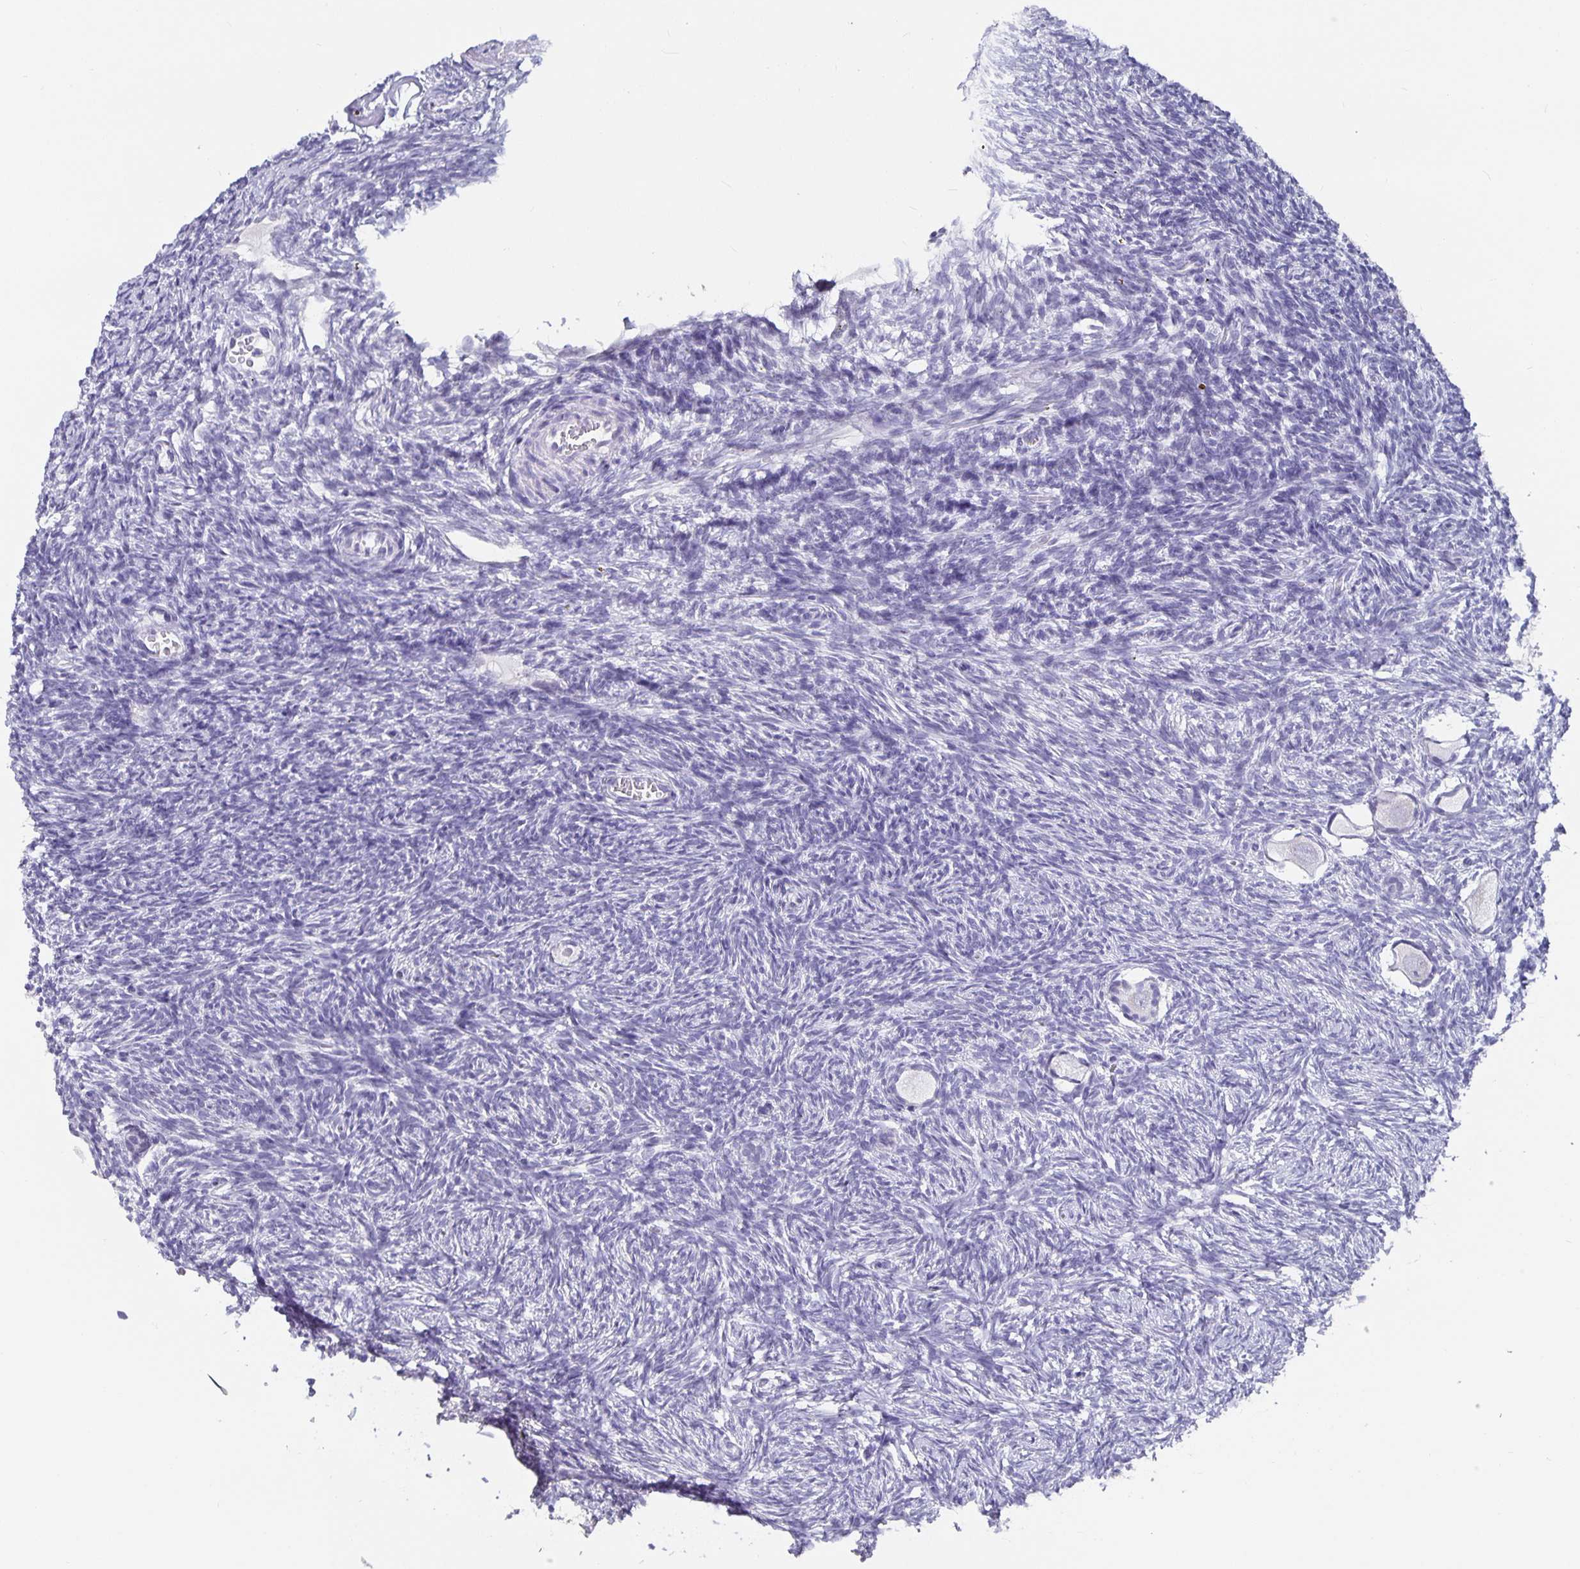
{"staining": {"intensity": "negative", "quantity": "none", "location": "none"}, "tissue": "ovary", "cell_type": "Follicle cells", "image_type": "normal", "snomed": [{"axis": "morphology", "description": "Normal tissue, NOS"}, {"axis": "topography", "description": "Ovary"}], "caption": "High power microscopy image of an immunohistochemistry (IHC) image of benign ovary, revealing no significant positivity in follicle cells. Brightfield microscopy of immunohistochemistry (IHC) stained with DAB (brown) and hematoxylin (blue), captured at high magnification.", "gene": "OLIG2", "patient": {"sex": "female", "age": 34}}